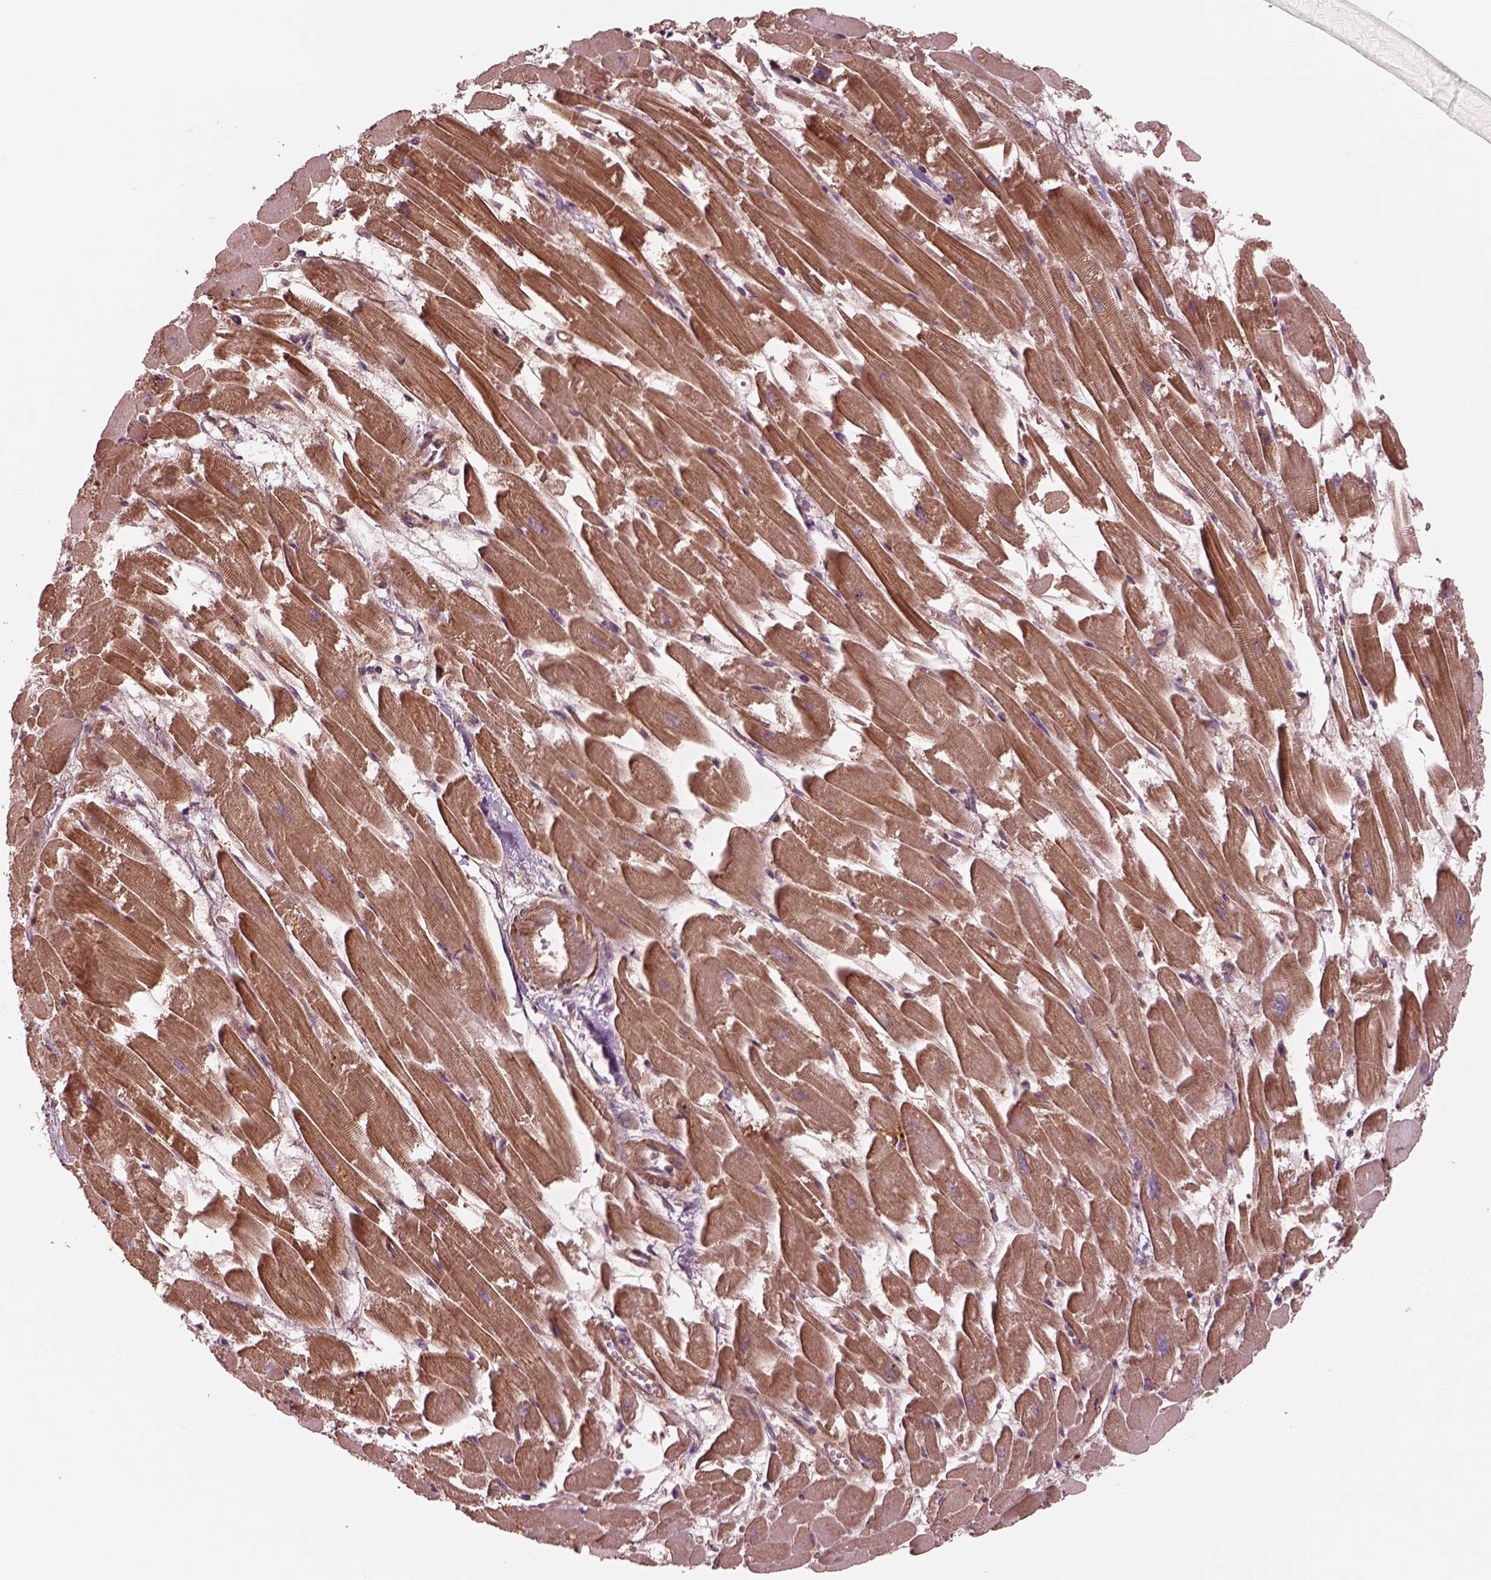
{"staining": {"intensity": "strong", "quantity": ">75%", "location": "cytoplasmic/membranous"}, "tissue": "heart muscle", "cell_type": "Cardiomyocytes", "image_type": "normal", "snomed": [{"axis": "morphology", "description": "Normal tissue, NOS"}, {"axis": "topography", "description": "Heart"}], "caption": "Immunohistochemical staining of unremarkable heart muscle shows high levels of strong cytoplasmic/membranous positivity in about >75% of cardiomyocytes.", "gene": "ASCC2", "patient": {"sex": "female", "age": 52}}